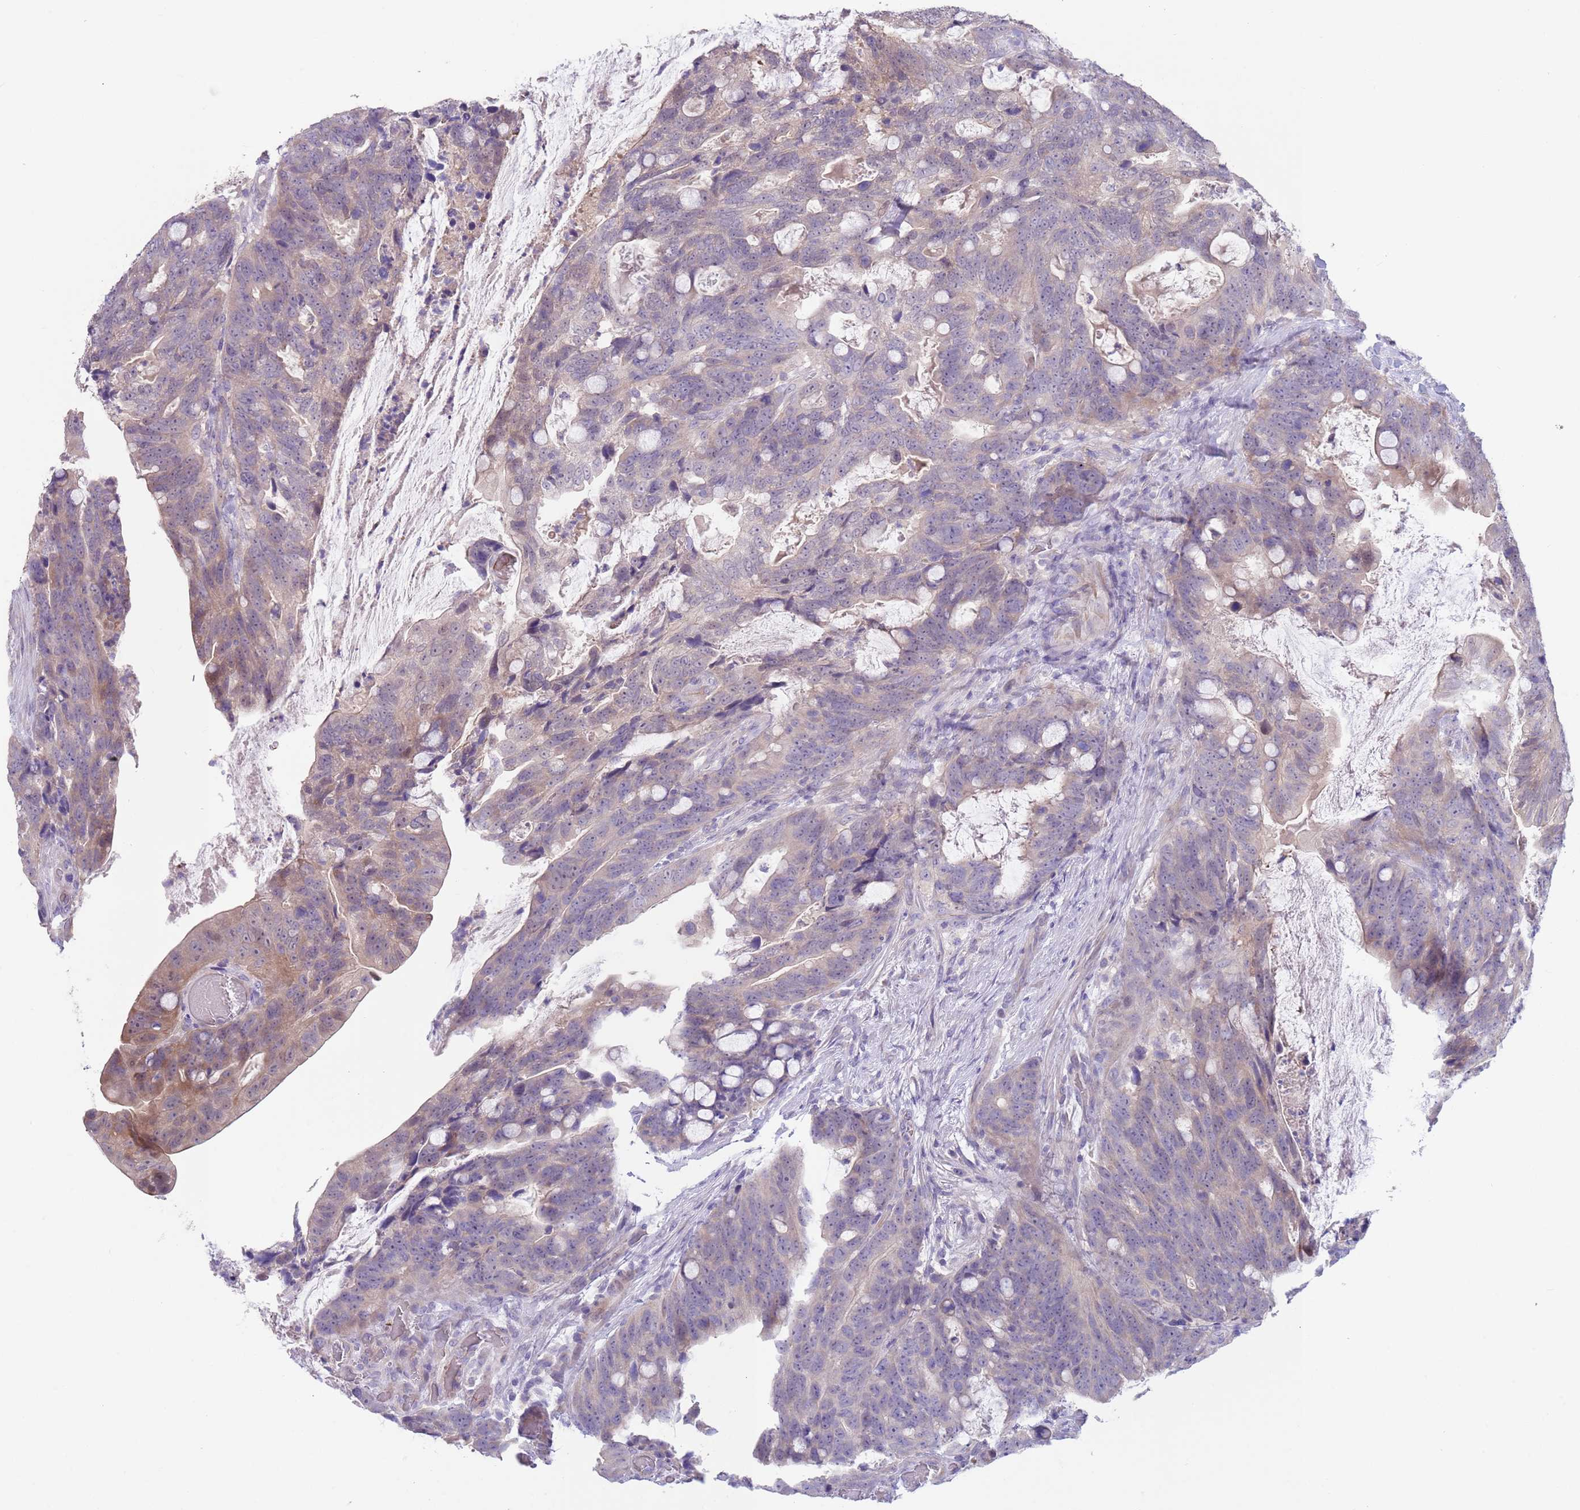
{"staining": {"intensity": "moderate", "quantity": "<25%", "location": "cytoplasmic/membranous"}, "tissue": "colorectal cancer", "cell_type": "Tumor cells", "image_type": "cancer", "snomed": [{"axis": "morphology", "description": "Adenocarcinoma, NOS"}, {"axis": "topography", "description": "Colon"}], "caption": "Colorectal adenocarcinoma tissue displays moderate cytoplasmic/membranous staining in about <25% of tumor cells, visualized by immunohistochemistry. The staining is performed using DAB brown chromogen to label protein expression. The nuclei are counter-stained blue using hematoxylin.", "gene": "ZNF14", "patient": {"sex": "female", "age": 82}}